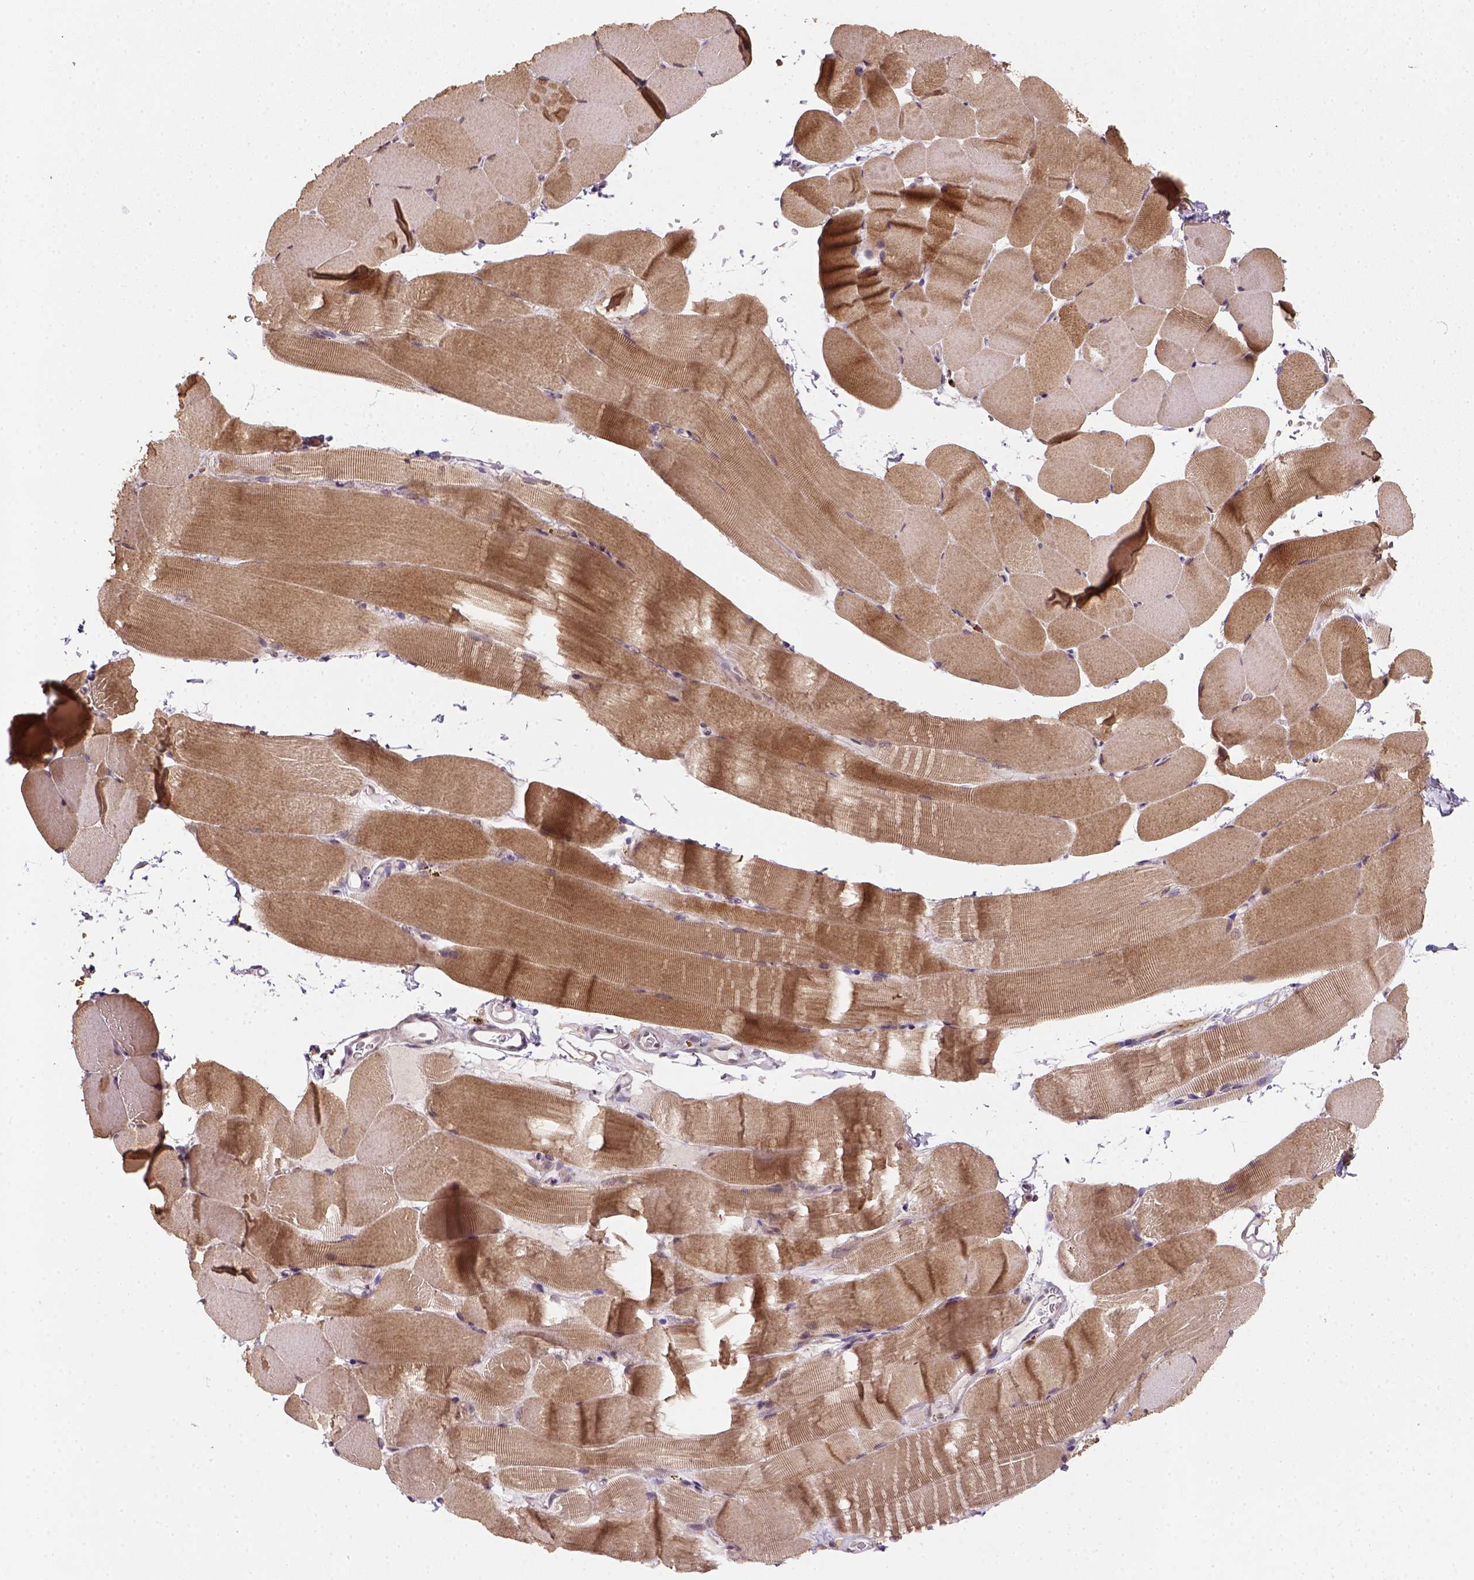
{"staining": {"intensity": "moderate", "quantity": ">75%", "location": "cytoplasmic/membranous"}, "tissue": "skeletal muscle", "cell_type": "Myocytes", "image_type": "normal", "snomed": [{"axis": "morphology", "description": "Normal tissue, NOS"}, {"axis": "topography", "description": "Skeletal muscle"}], "caption": "This micrograph reveals immunohistochemistry (IHC) staining of unremarkable skeletal muscle, with medium moderate cytoplasmic/membranous expression in about >75% of myocytes.", "gene": "NUDT10", "patient": {"sex": "female", "age": 37}}